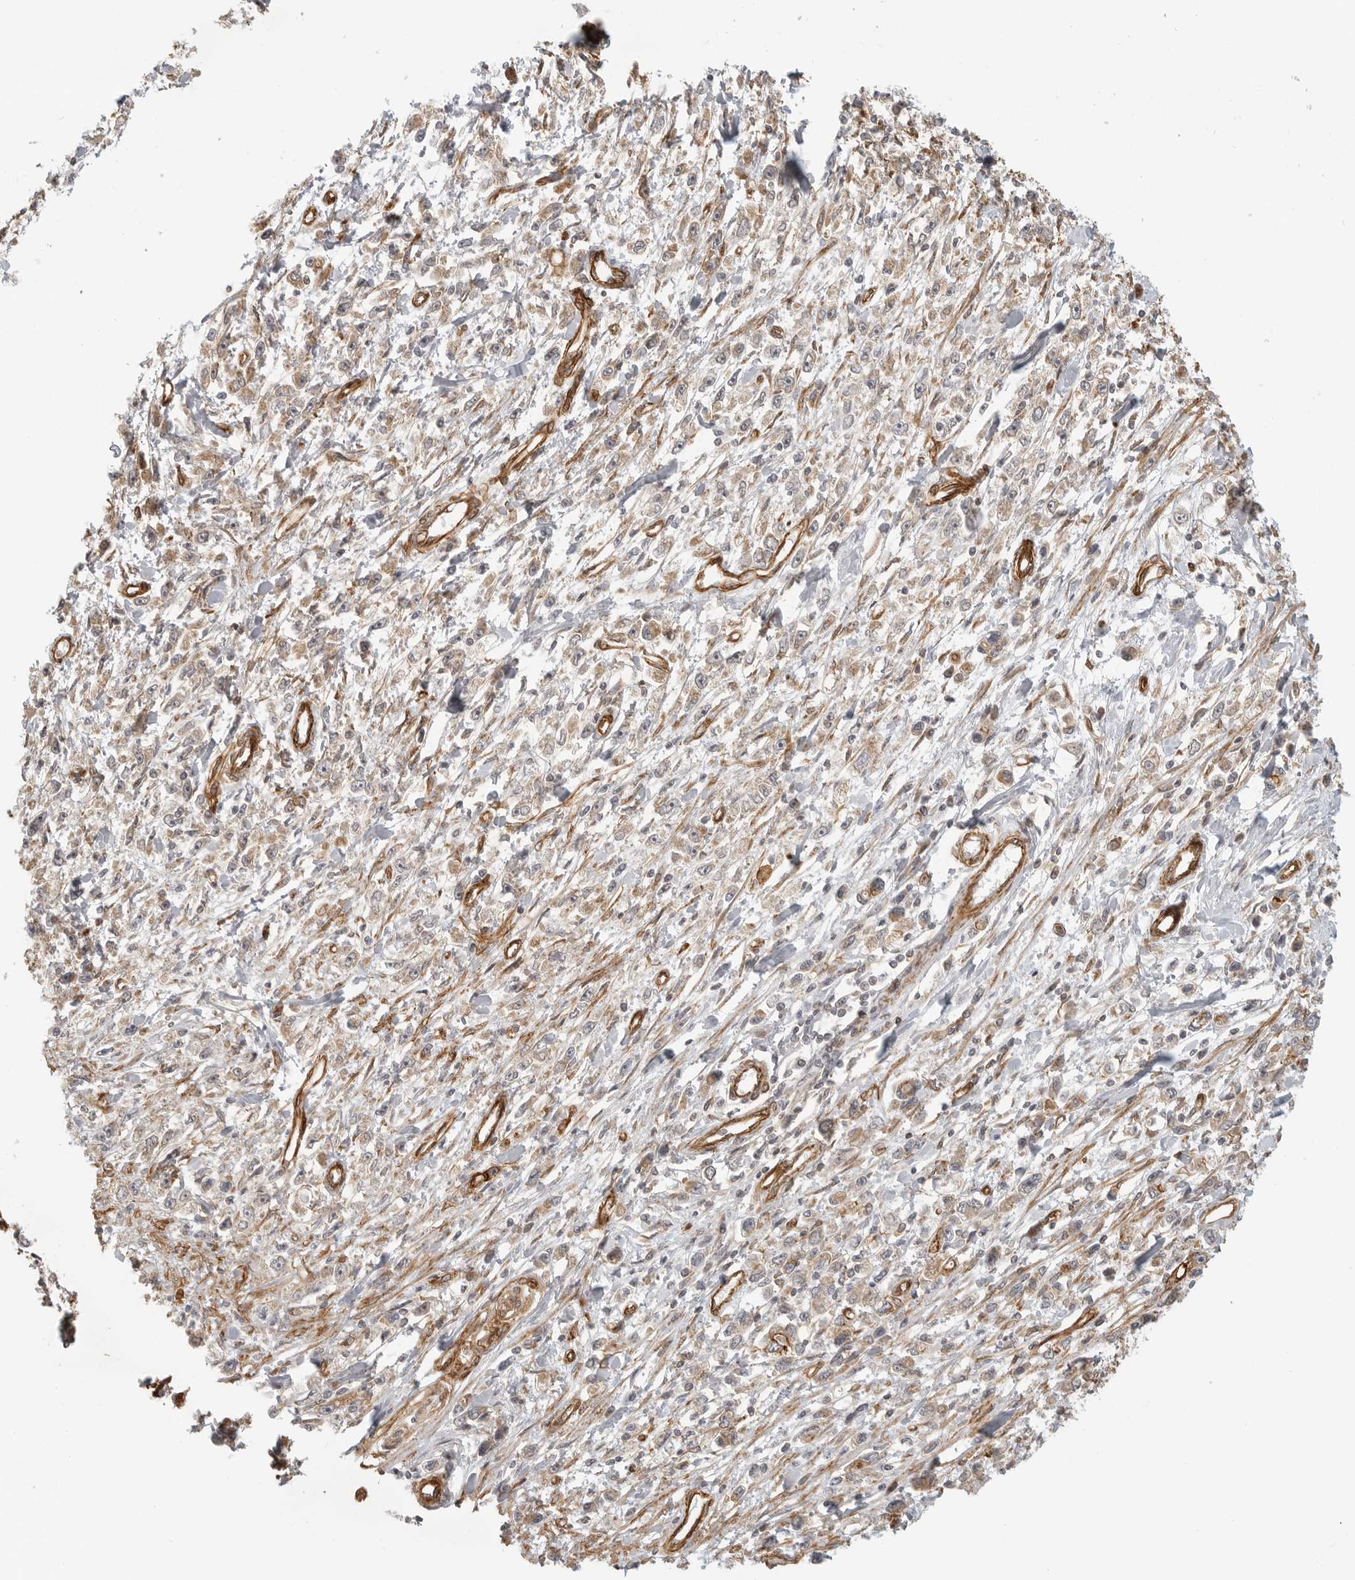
{"staining": {"intensity": "weak", "quantity": ">75%", "location": "cytoplasmic/membranous"}, "tissue": "stomach cancer", "cell_type": "Tumor cells", "image_type": "cancer", "snomed": [{"axis": "morphology", "description": "Adenocarcinoma, NOS"}, {"axis": "topography", "description": "Stomach"}], "caption": "Protein staining by immunohistochemistry reveals weak cytoplasmic/membranous expression in approximately >75% of tumor cells in stomach cancer (adenocarcinoma).", "gene": "ATOH7", "patient": {"sex": "female", "age": 59}}